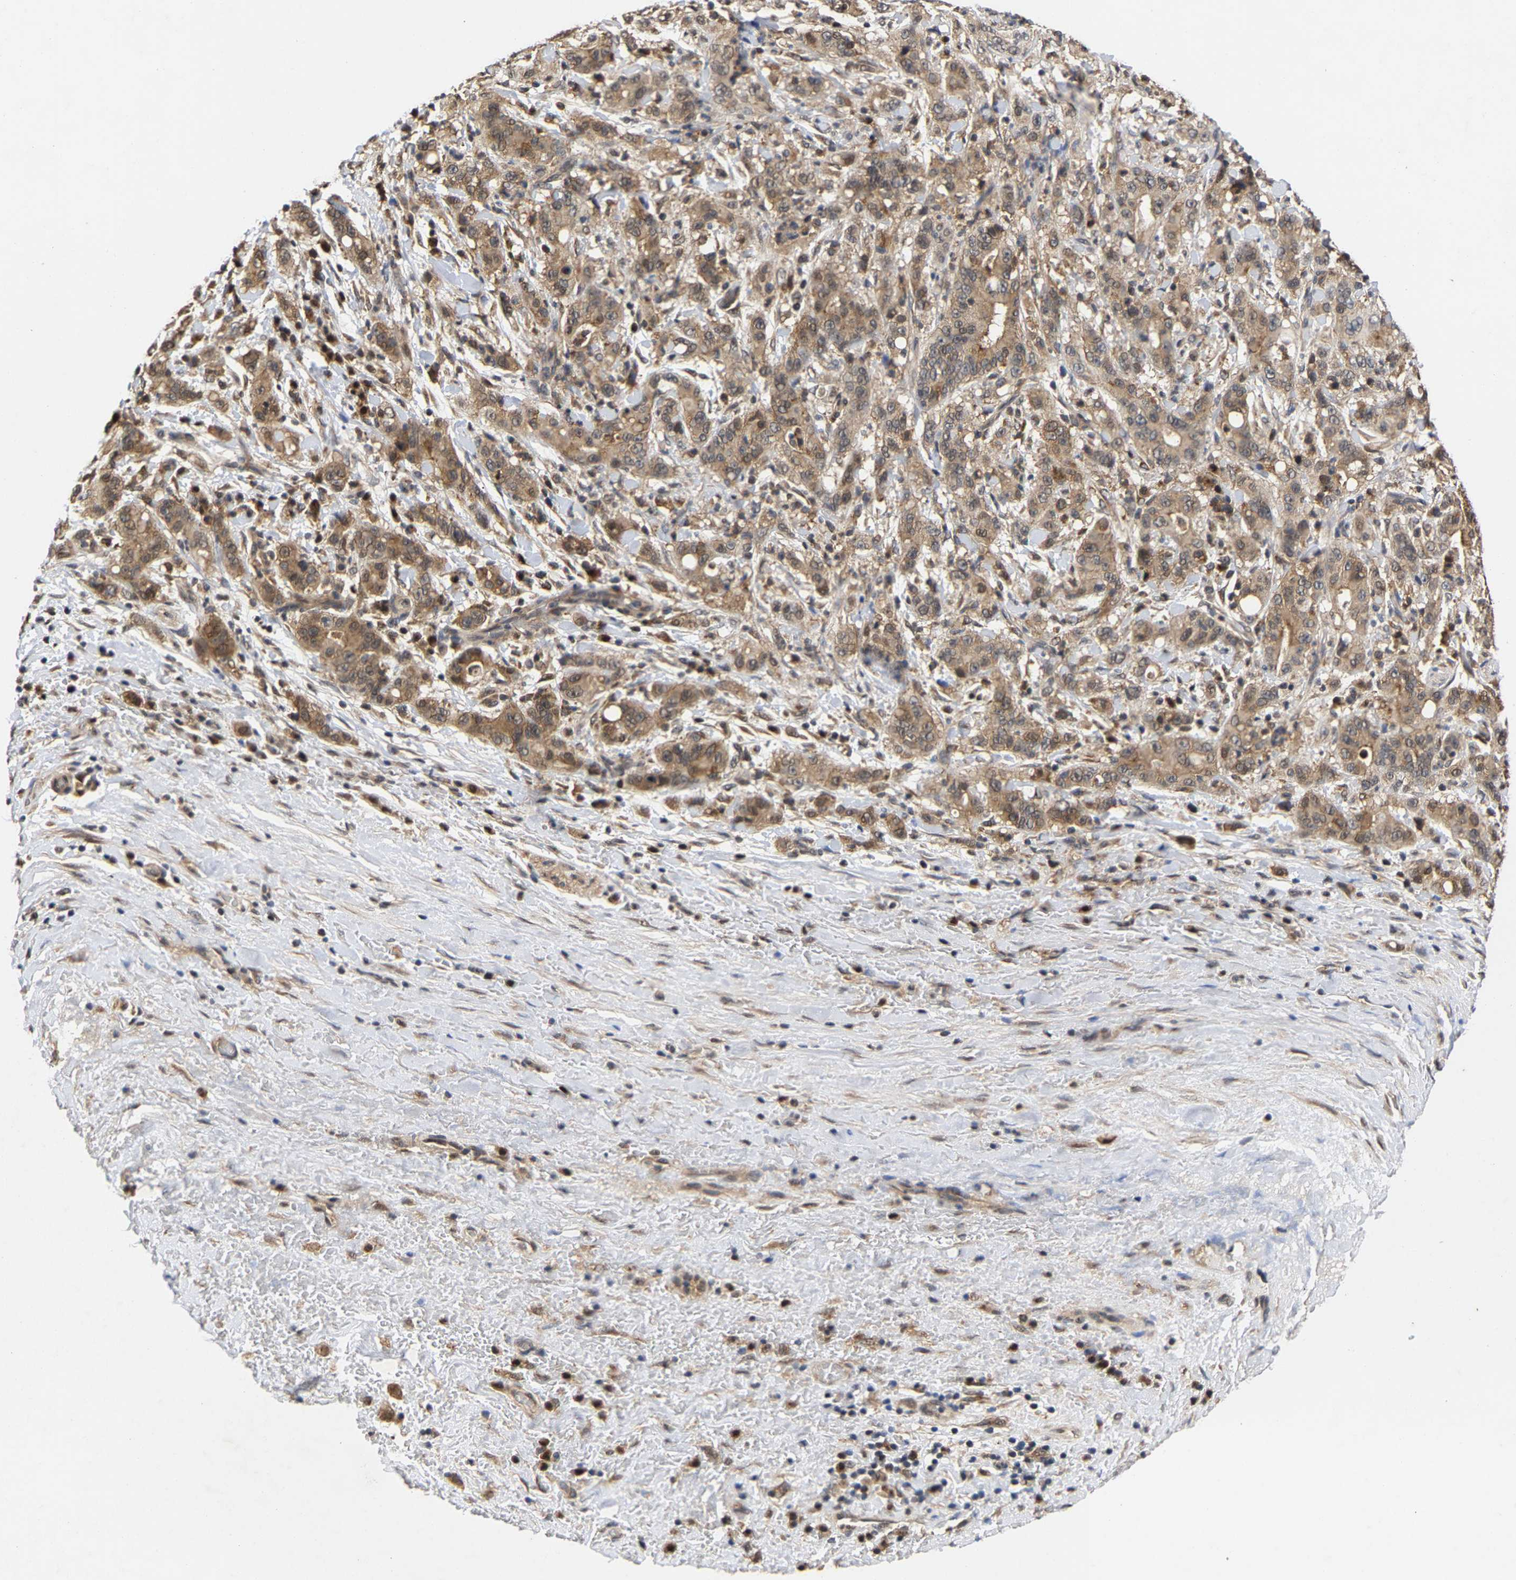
{"staining": {"intensity": "moderate", "quantity": ">75%", "location": "cytoplasmic/membranous"}, "tissue": "liver cancer", "cell_type": "Tumor cells", "image_type": "cancer", "snomed": [{"axis": "morphology", "description": "Cholangiocarcinoma"}, {"axis": "topography", "description": "Liver"}], "caption": "Cholangiocarcinoma (liver) tissue displays moderate cytoplasmic/membranous staining in approximately >75% of tumor cells", "gene": "CLIP2", "patient": {"sex": "female", "age": 38}}